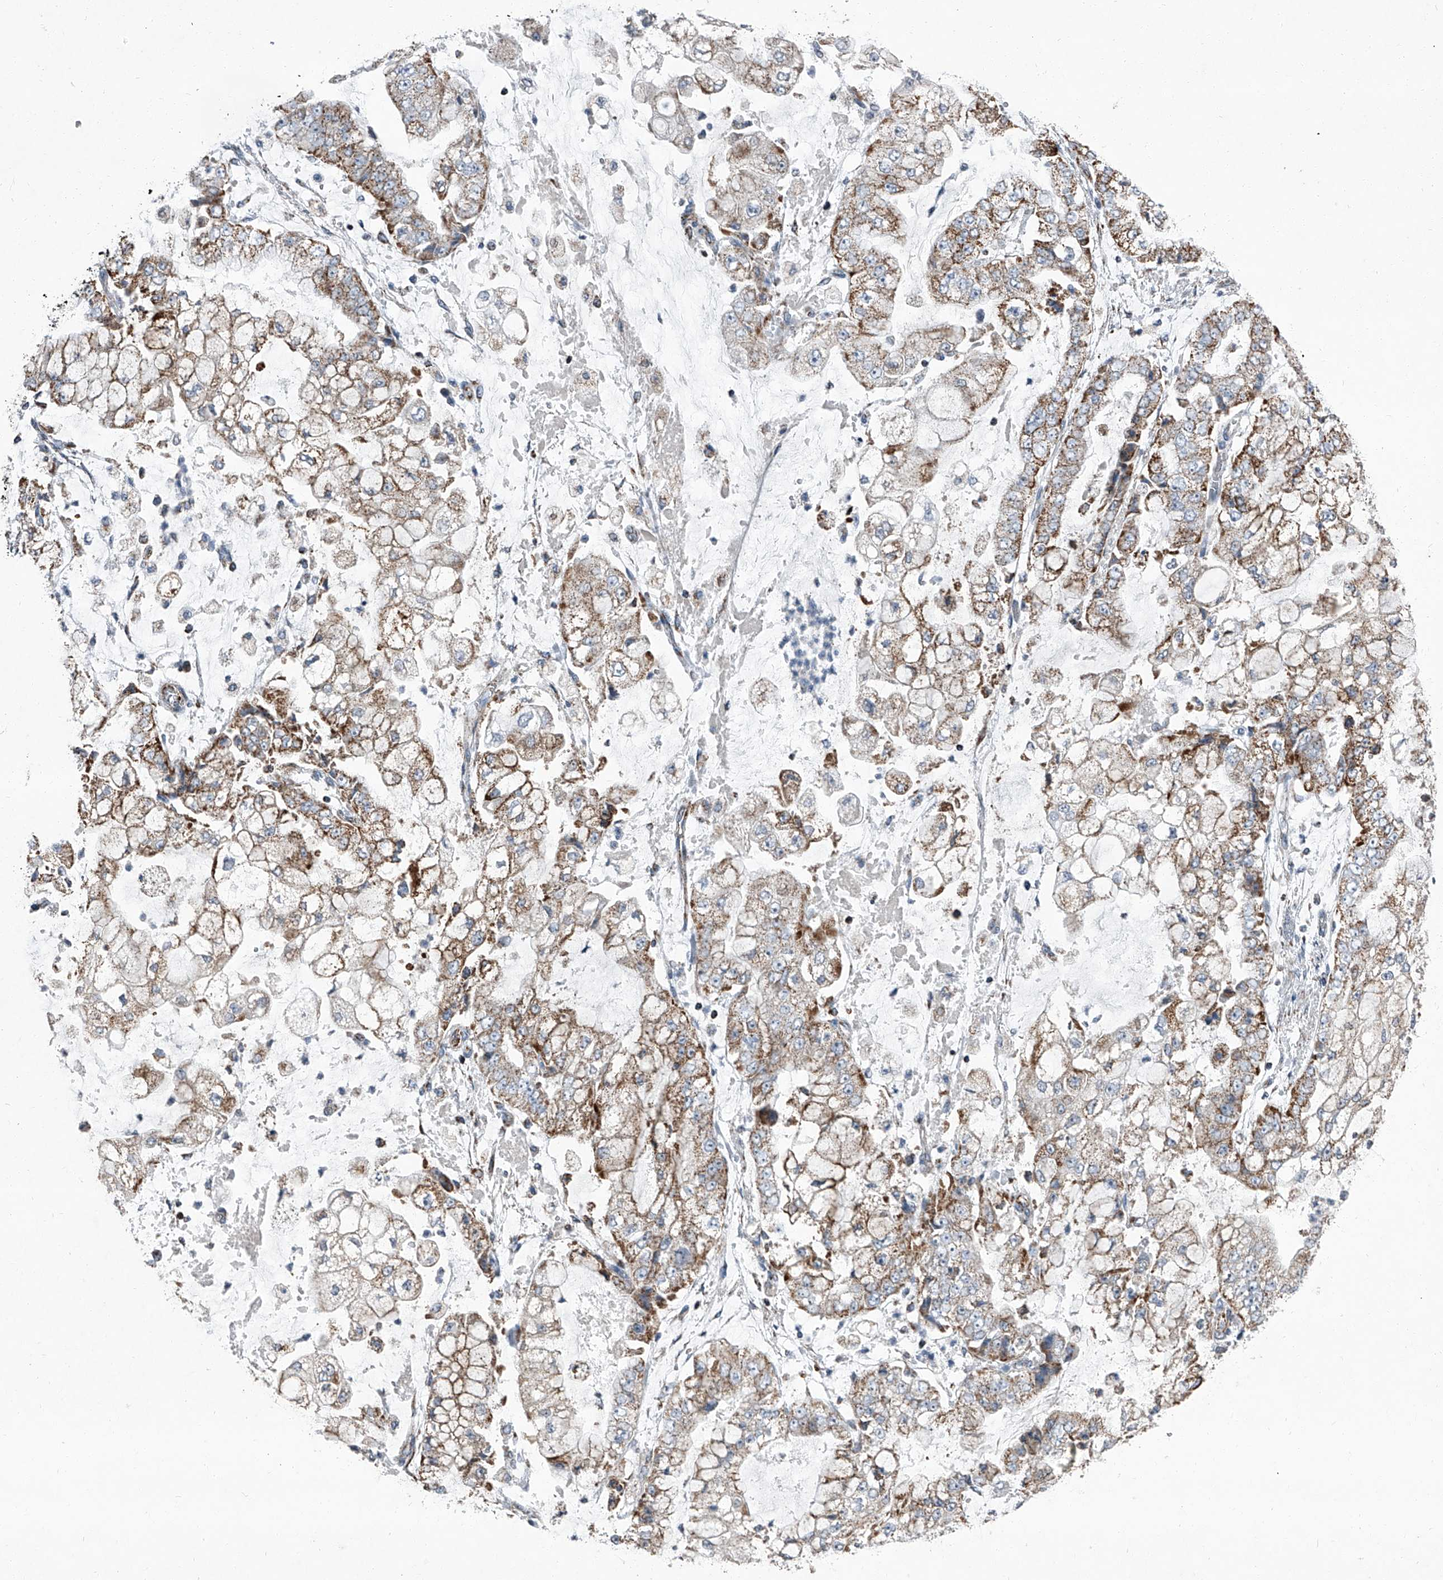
{"staining": {"intensity": "moderate", "quantity": ">75%", "location": "cytoplasmic/membranous"}, "tissue": "stomach cancer", "cell_type": "Tumor cells", "image_type": "cancer", "snomed": [{"axis": "morphology", "description": "Adenocarcinoma, NOS"}, {"axis": "topography", "description": "Stomach"}], "caption": "IHC (DAB (3,3'-diaminobenzidine)) staining of human stomach cancer (adenocarcinoma) exhibits moderate cytoplasmic/membranous protein positivity in approximately >75% of tumor cells.", "gene": "CHRNA7", "patient": {"sex": "male", "age": 76}}